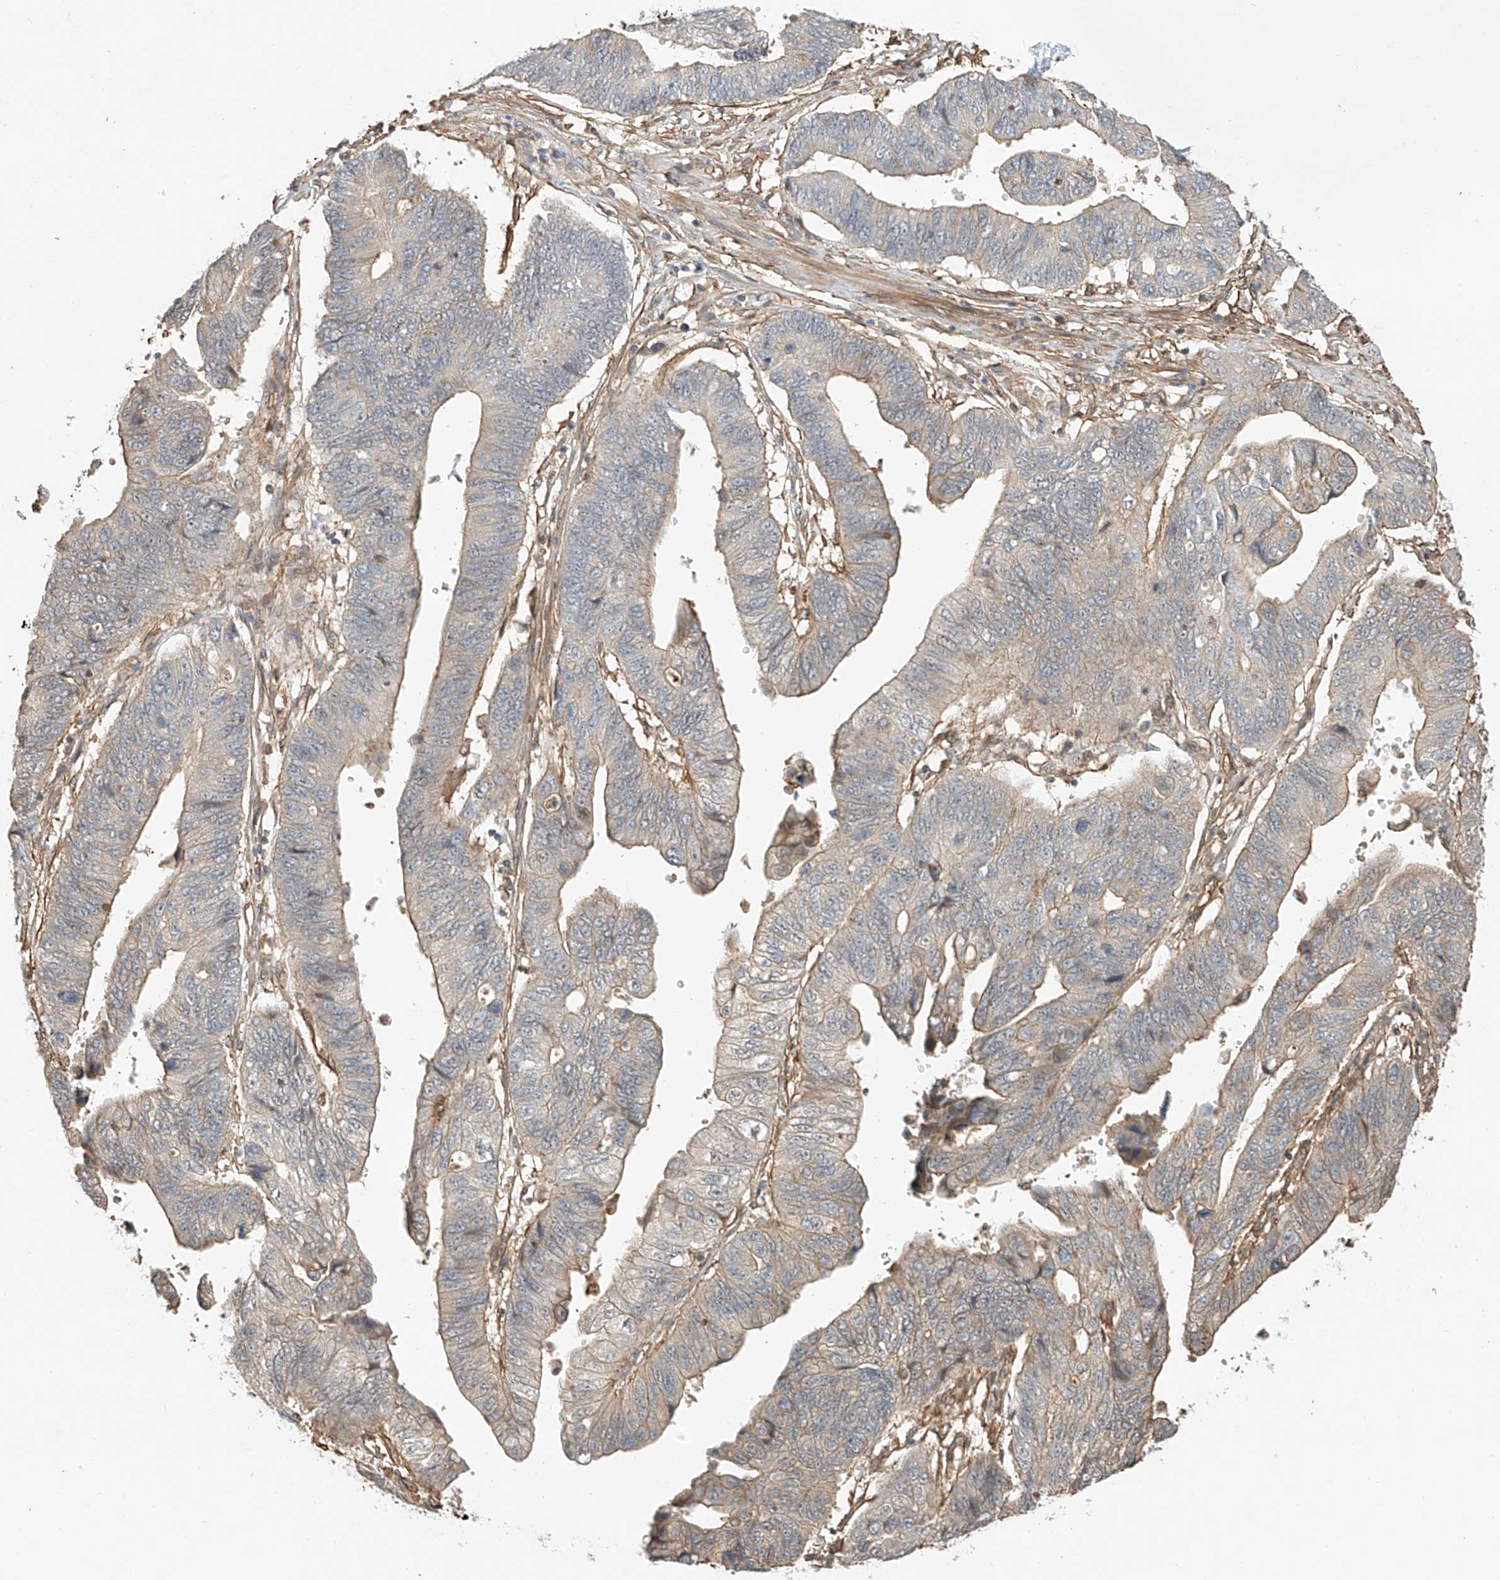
{"staining": {"intensity": "weak", "quantity": "25%-75%", "location": "cytoplasmic/membranous"}, "tissue": "stomach cancer", "cell_type": "Tumor cells", "image_type": "cancer", "snomed": [{"axis": "morphology", "description": "Adenocarcinoma, NOS"}, {"axis": "topography", "description": "Stomach"}], "caption": "Brown immunohistochemical staining in stomach adenocarcinoma shows weak cytoplasmic/membranous positivity in approximately 25%-75% of tumor cells.", "gene": "CSMD3", "patient": {"sex": "male", "age": 59}}